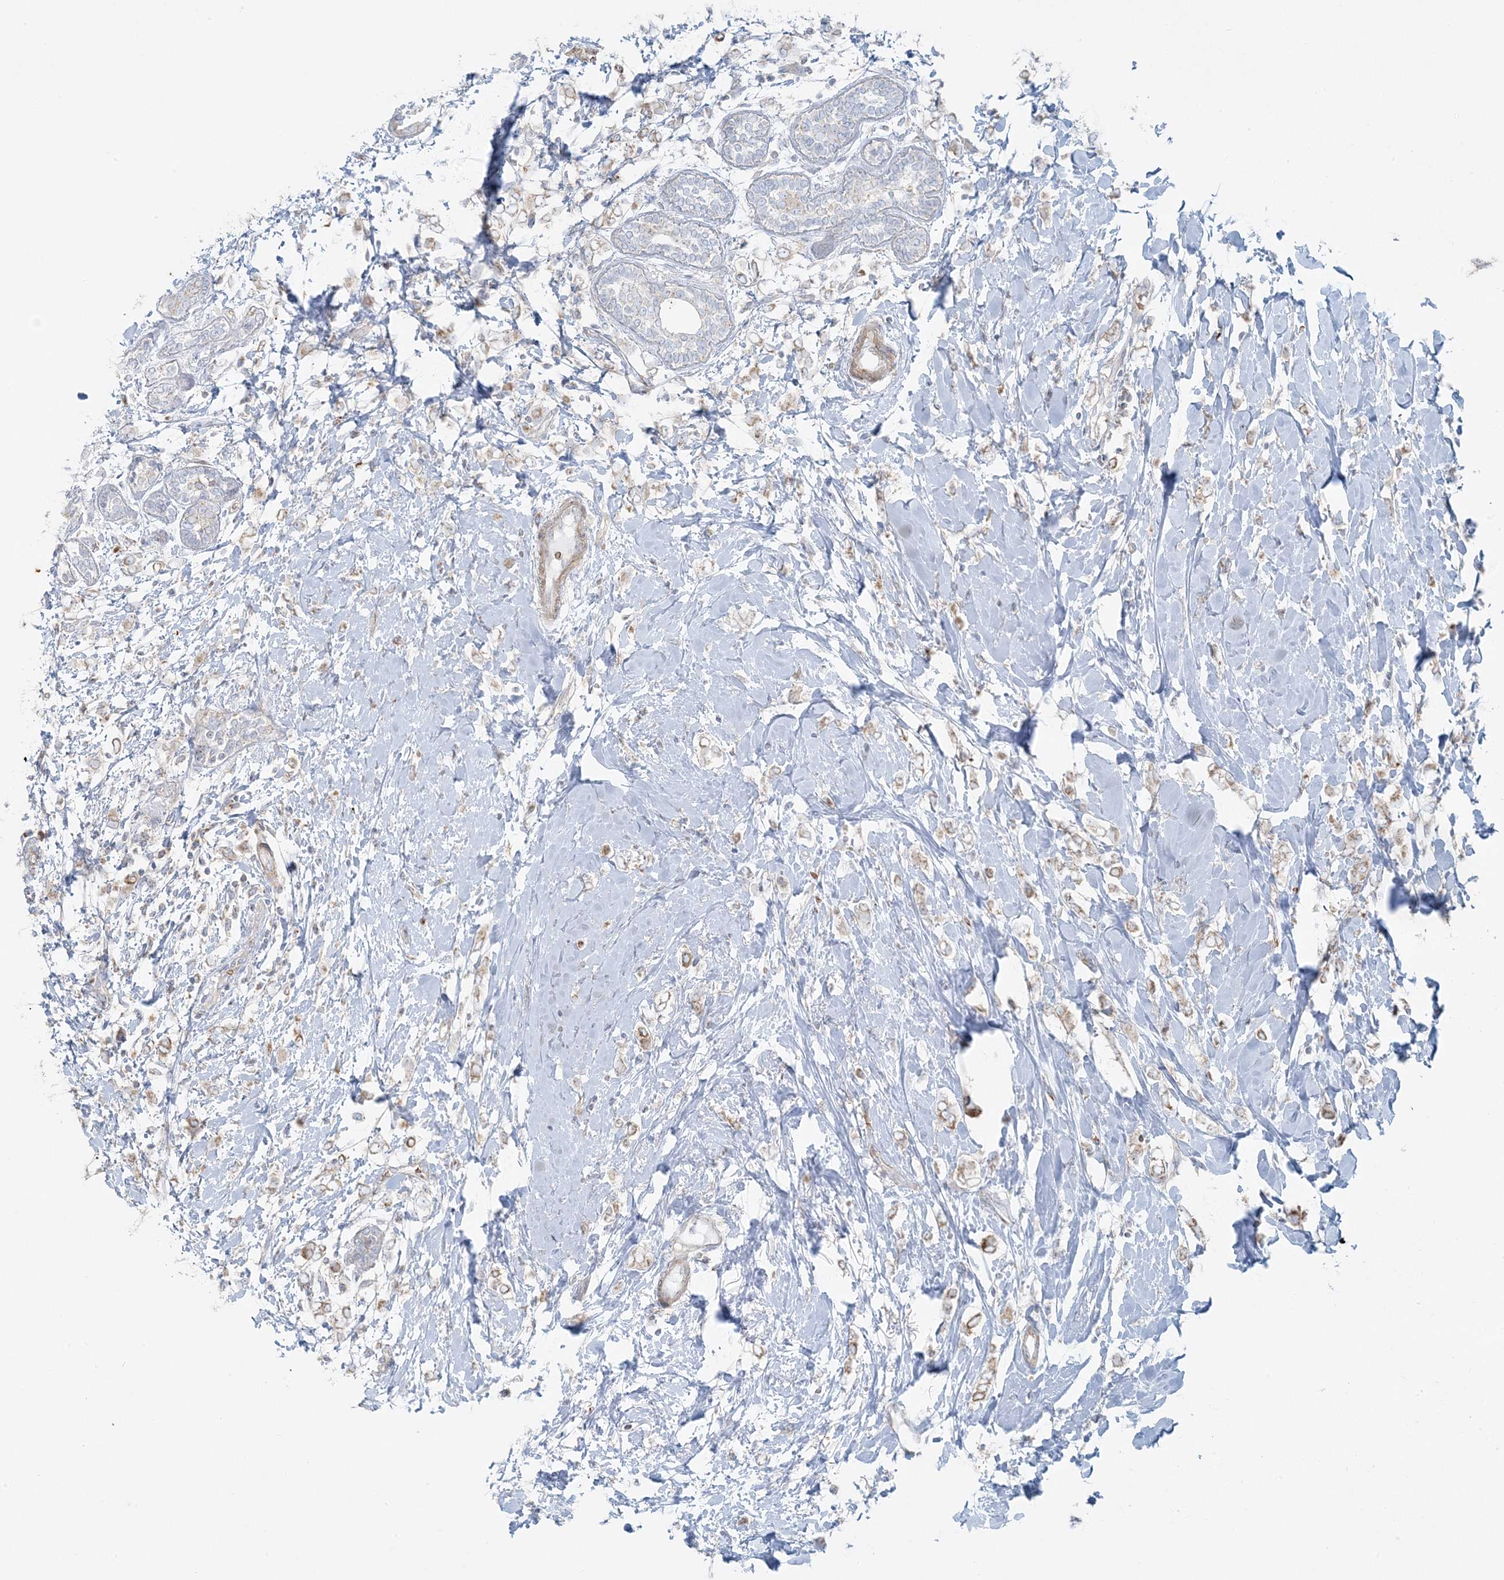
{"staining": {"intensity": "weak", "quantity": "25%-75%", "location": "cytoplasmic/membranous"}, "tissue": "breast cancer", "cell_type": "Tumor cells", "image_type": "cancer", "snomed": [{"axis": "morphology", "description": "Normal tissue, NOS"}, {"axis": "morphology", "description": "Lobular carcinoma"}, {"axis": "topography", "description": "Breast"}], "caption": "Breast cancer was stained to show a protein in brown. There is low levels of weak cytoplasmic/membranous expression in about 25%-75% of tumor cells.", "gene": "PIK3R4", "patient": {"sex": "female", "age": 47}}